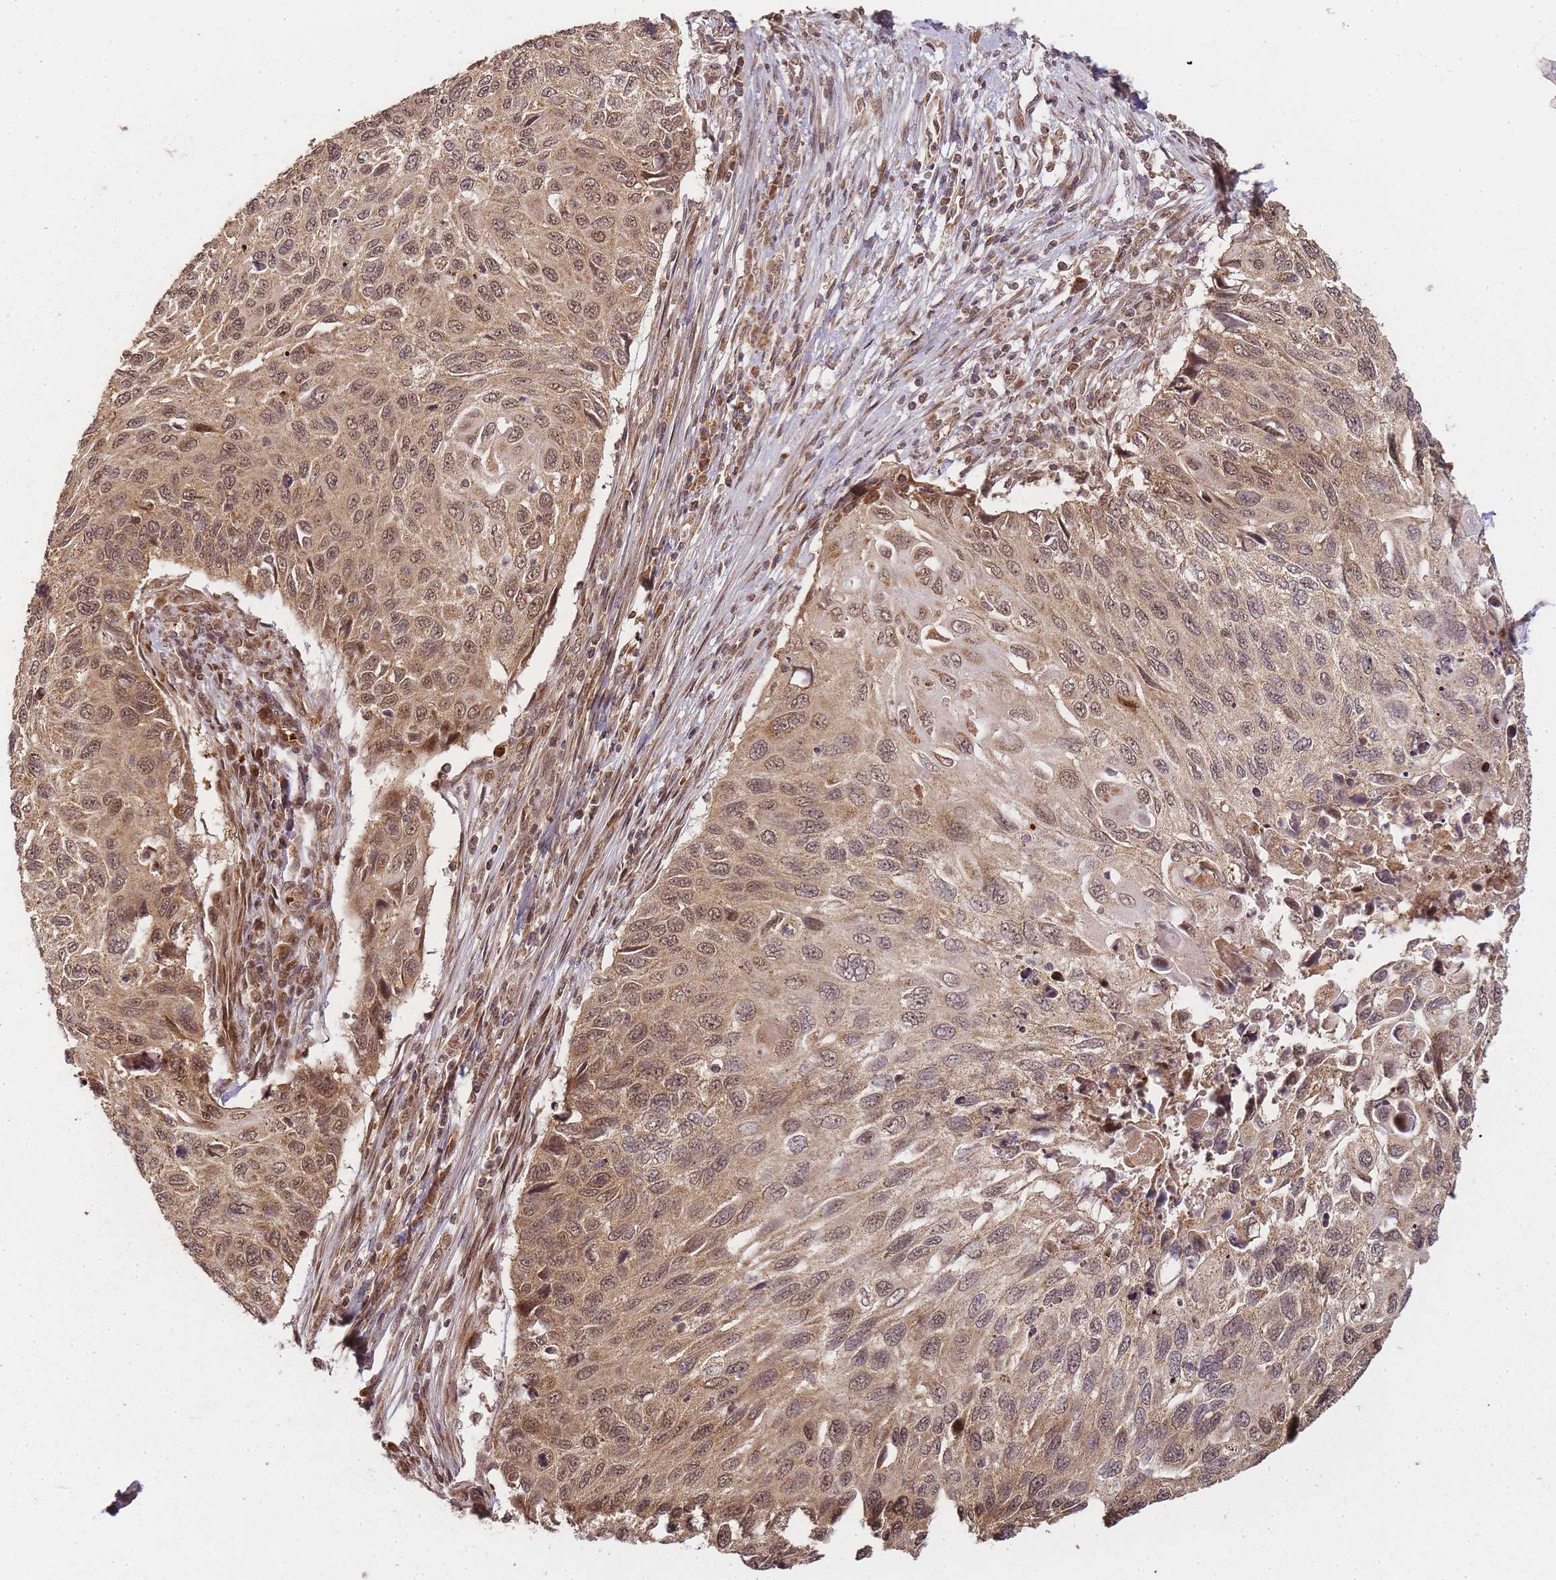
{"staining": {"intensity": "moderate", "quantity": ">75%", "location": "cytoplasmic/membranous,nuclear"}, "tissue": "cervical cancer", "cell_type": "Tumor cells", "image_type": "cancer", "snomed": [{"axis": "morphology", "description": "Squamous cell carcinoma, NOS"}, {"axis": "topography", "description": "Cervix"}], "caption": "Immunohistochemical staining of human squamous cell carcinoma (cervical) exhibits medium levels of moderate cytoplasmic/membranous and nuclear positivity in about >75% of tumor cells. The staining was performed using DAB to visualize the protein expression in brown, while the nuclei were stained in blue with hematoxylin (Magnification: 20x).", "gene": "ZNF497", "patient": {"sex": "female", "age": 70}}